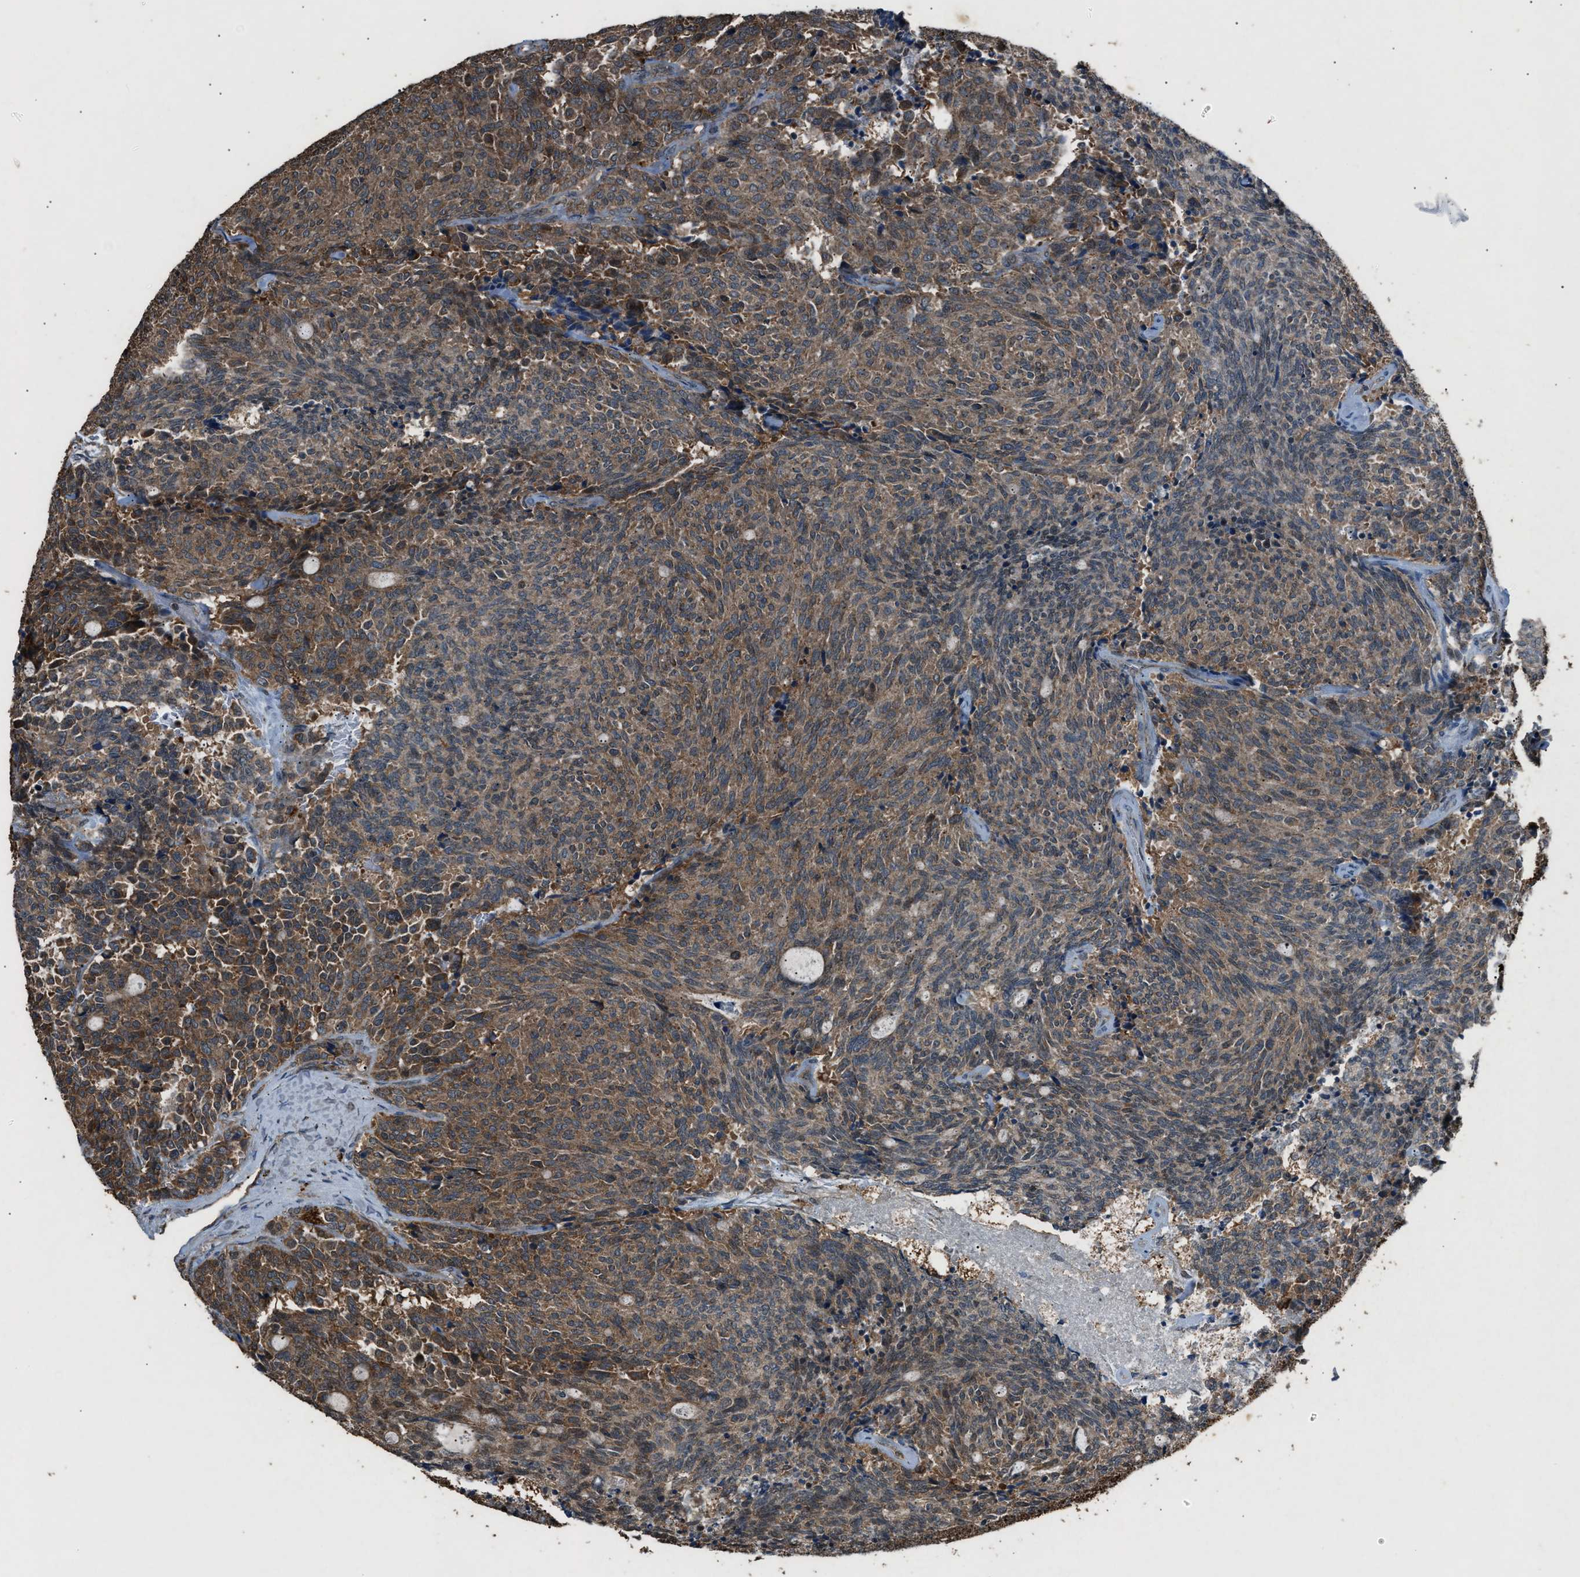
{"staining": {"intensity": "moderate", "quantity": ">75%", "location": "cytoplasmic/membranous"}, "tissue": "carcinoid", "cell_type": "Tumor cells", "image_type": "cancer", "snomed": [{"axis": "morphology", "description": "Carcinoid, malignant, NOS"}, {"axis": "topography", "description": "Pancreas"}], "caption": "This image demonstrates immunohistochemistry staining of human carcinoid, with medium moderate cytoplasmic/membranous positivity in about >75% of tumor cells.", "gene": "PSMD1", "patient": {"sex": "female", "age": 54}}